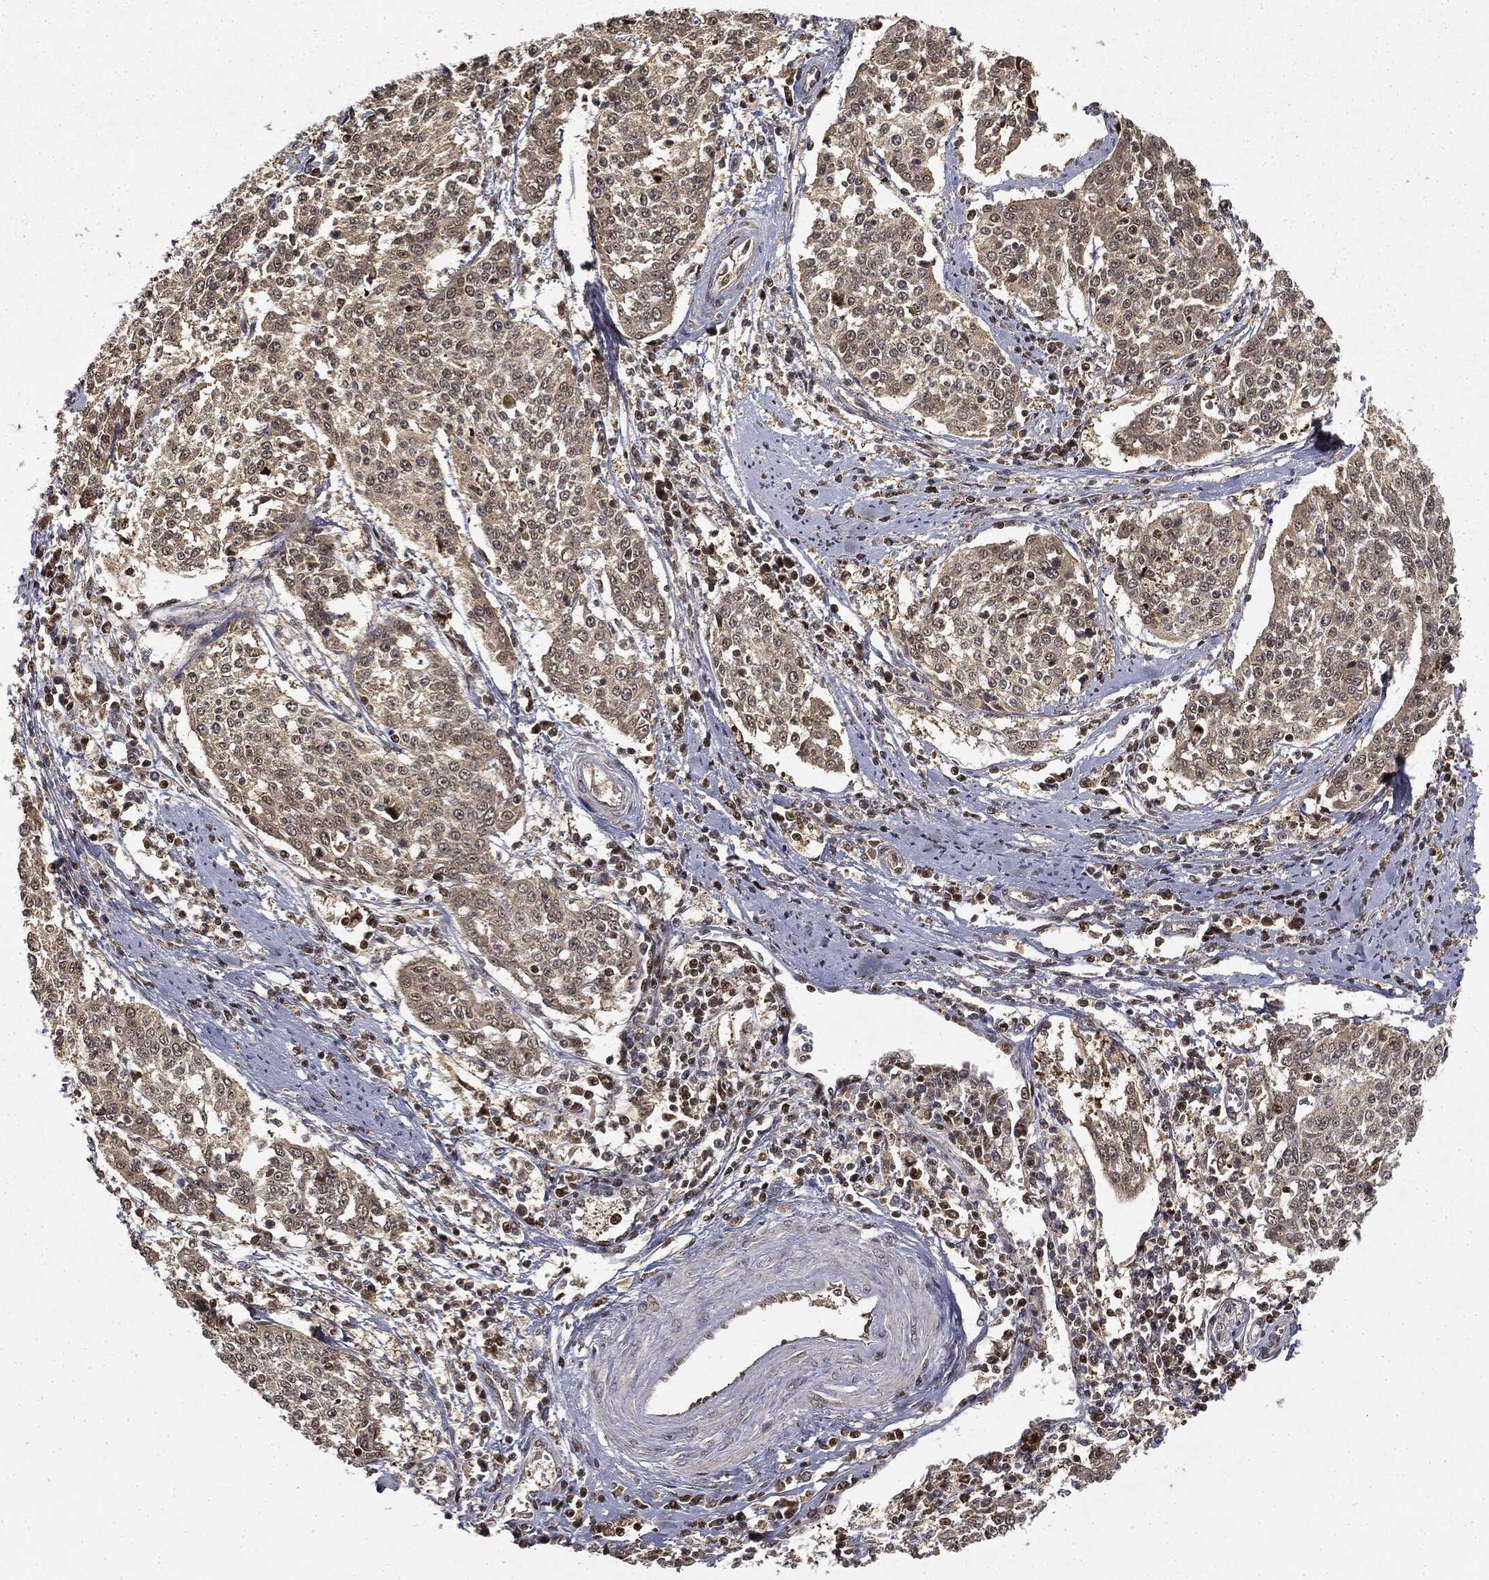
{"staining": {"intensity": "weak", "quantity": ">75%", "location": "cytoplasmic/membranous"}, "tissue": "cervical cancer", "cell_type": "Tumor cells", "image_type": "cancer", "snomed": [{"axis": "morphology", "description": "Squamous cell carcinoma, NOS"}, {"axis": "topography", "description": "Cervix"}], "caption": "Immunohistochemistry micrograph of neoplastic tissue: human cervical cancer (squamous cell carcinoma) stained using immunohistochemistry (IHC) demonstrates low levels of weak protein expression localized specifically in the cytoplasmic/membranous of tumor cells, appearing as a cytoplasmic/membranous brown color.", "gene": "ZNHIT6", "patient": {"sex": "female", "age": 41}}